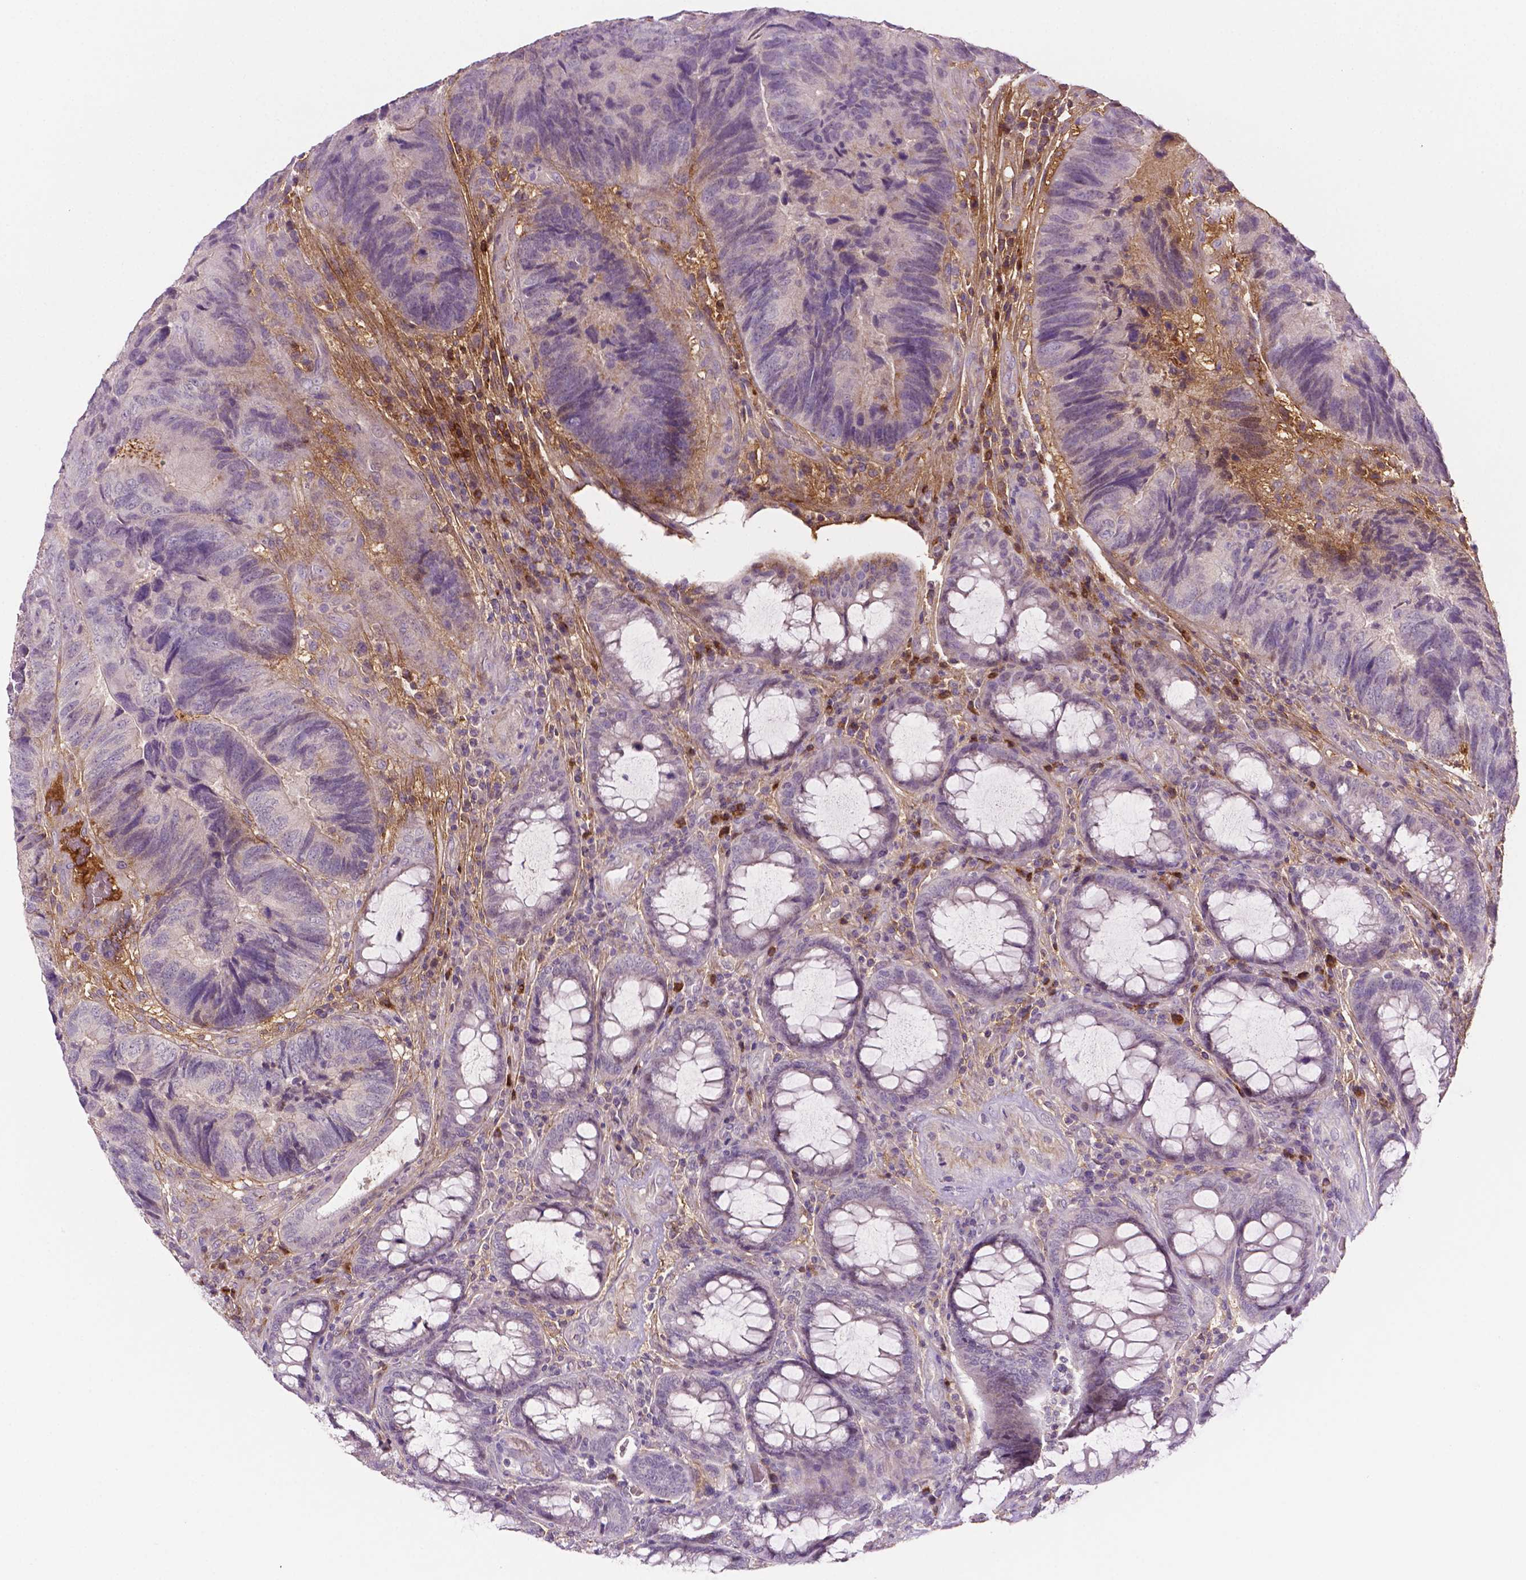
{"staining": {"intensity": "negative", "quantity": "none", "location": "none"}, "tissue": "colorectal cancer", "cell_type": "Tumor cells", "image_type": "cancer", "snomed": [{"axis": "morphology", "description": "Adenocarcinoma, NOS"}, {"axis": "topography", "description": "Colon"}], "caption": "The IHC photomicrograph has no significant positivity in tumor cells of colorectal cancer (adenocarcinoma) tissue.", "gene": "FBLN1", "patient": {"sex": "female", "age": 67}}